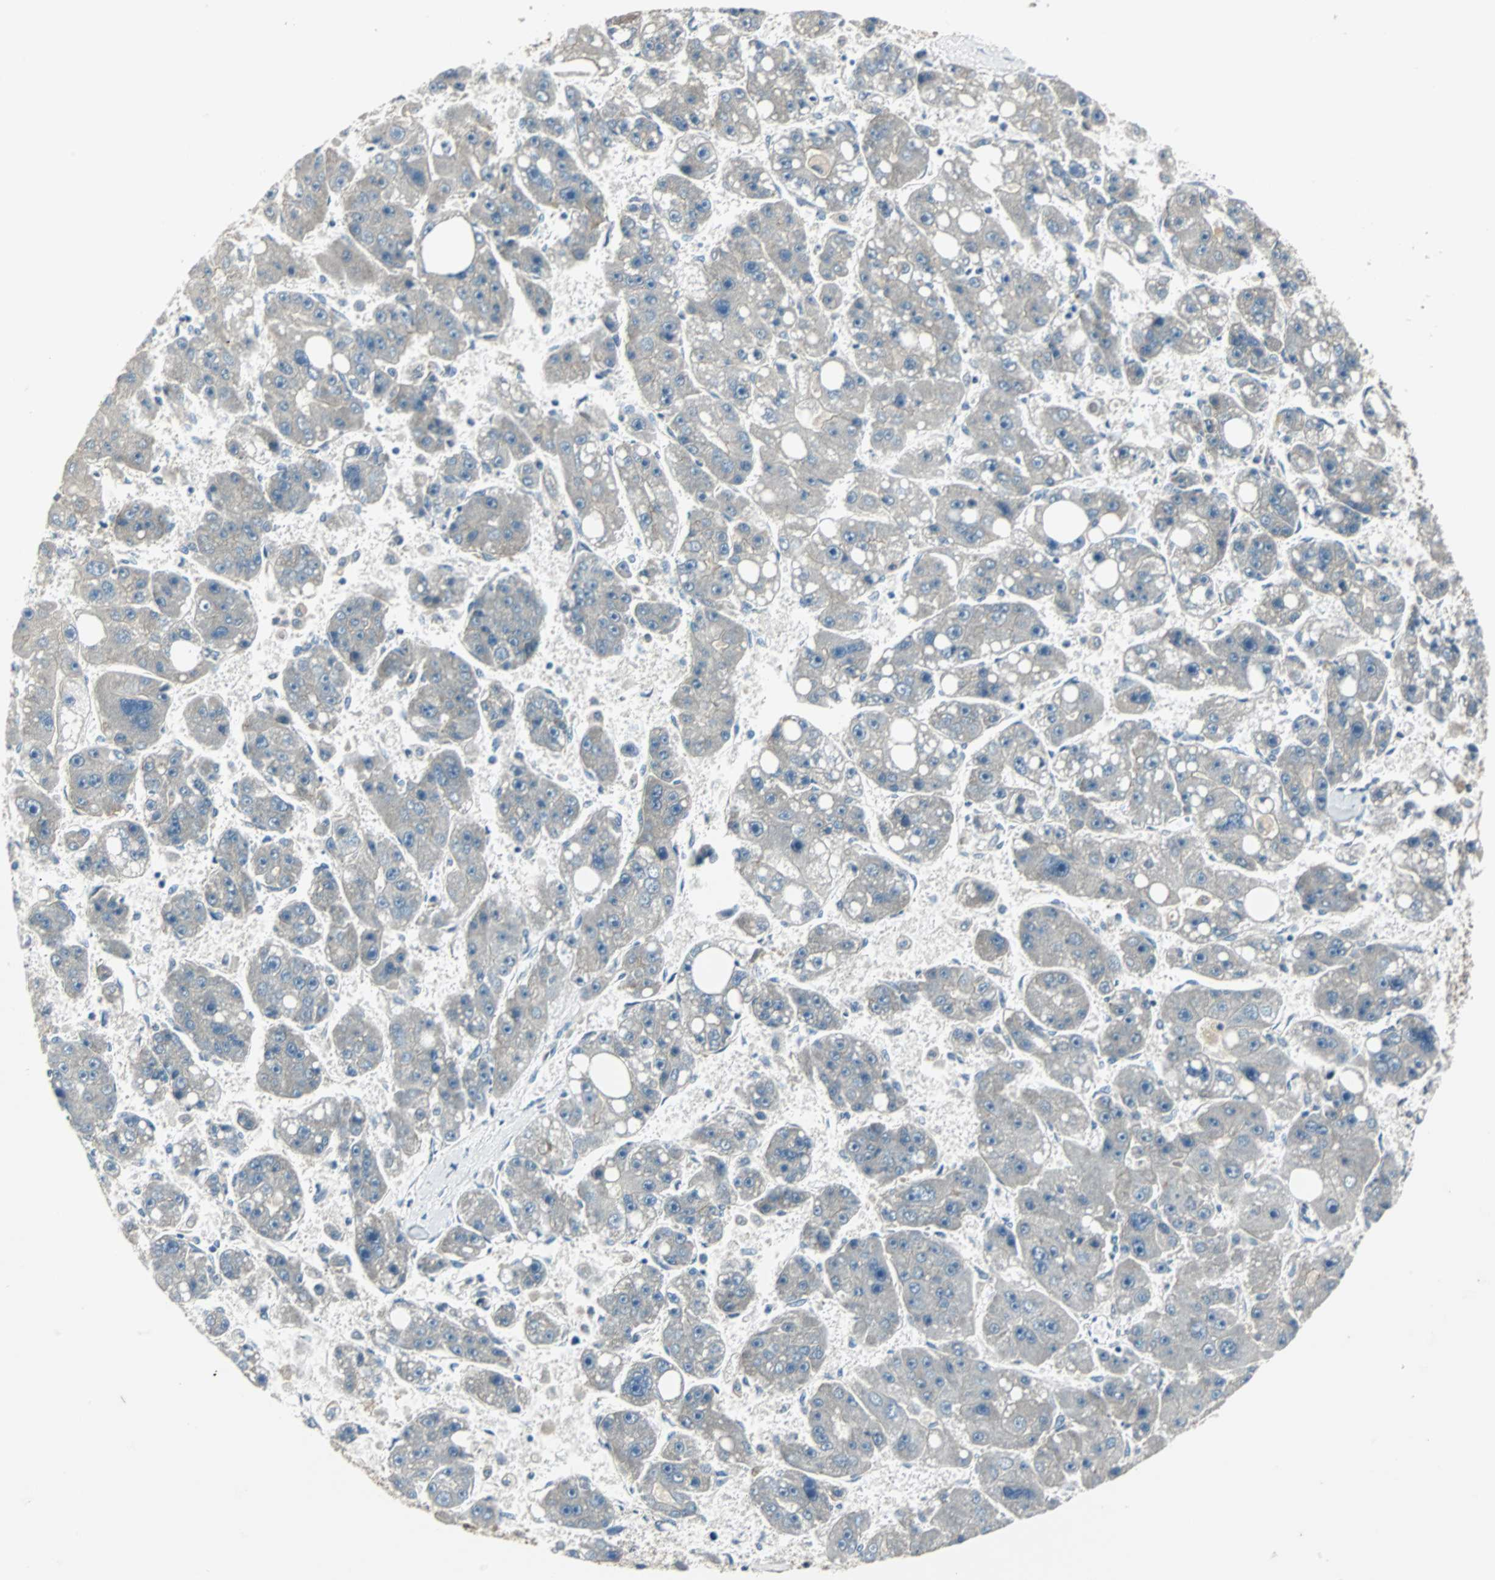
{"staining": {"intensity": "weak", "quantity": "25%-75%", "location": "cytoplasmic/membranous"}, "tissue": "liver cancer", "cell_type": "Tumor cells", "image_type": "cancer", "snomed": [{"axis": "morphology", "description": "Carcinoma, Hepatocellular, NOS"}, {"axis": "topography", "description": "Liver"}], "caption": "There is low levels of weak cytoplasmic/membranous positivity in tumor cells of liver cancer, as demonstrated by immunohistochemical staining (brown color).", "gene": "FHL2", "patient": {"sex": "female", "age": 61}}